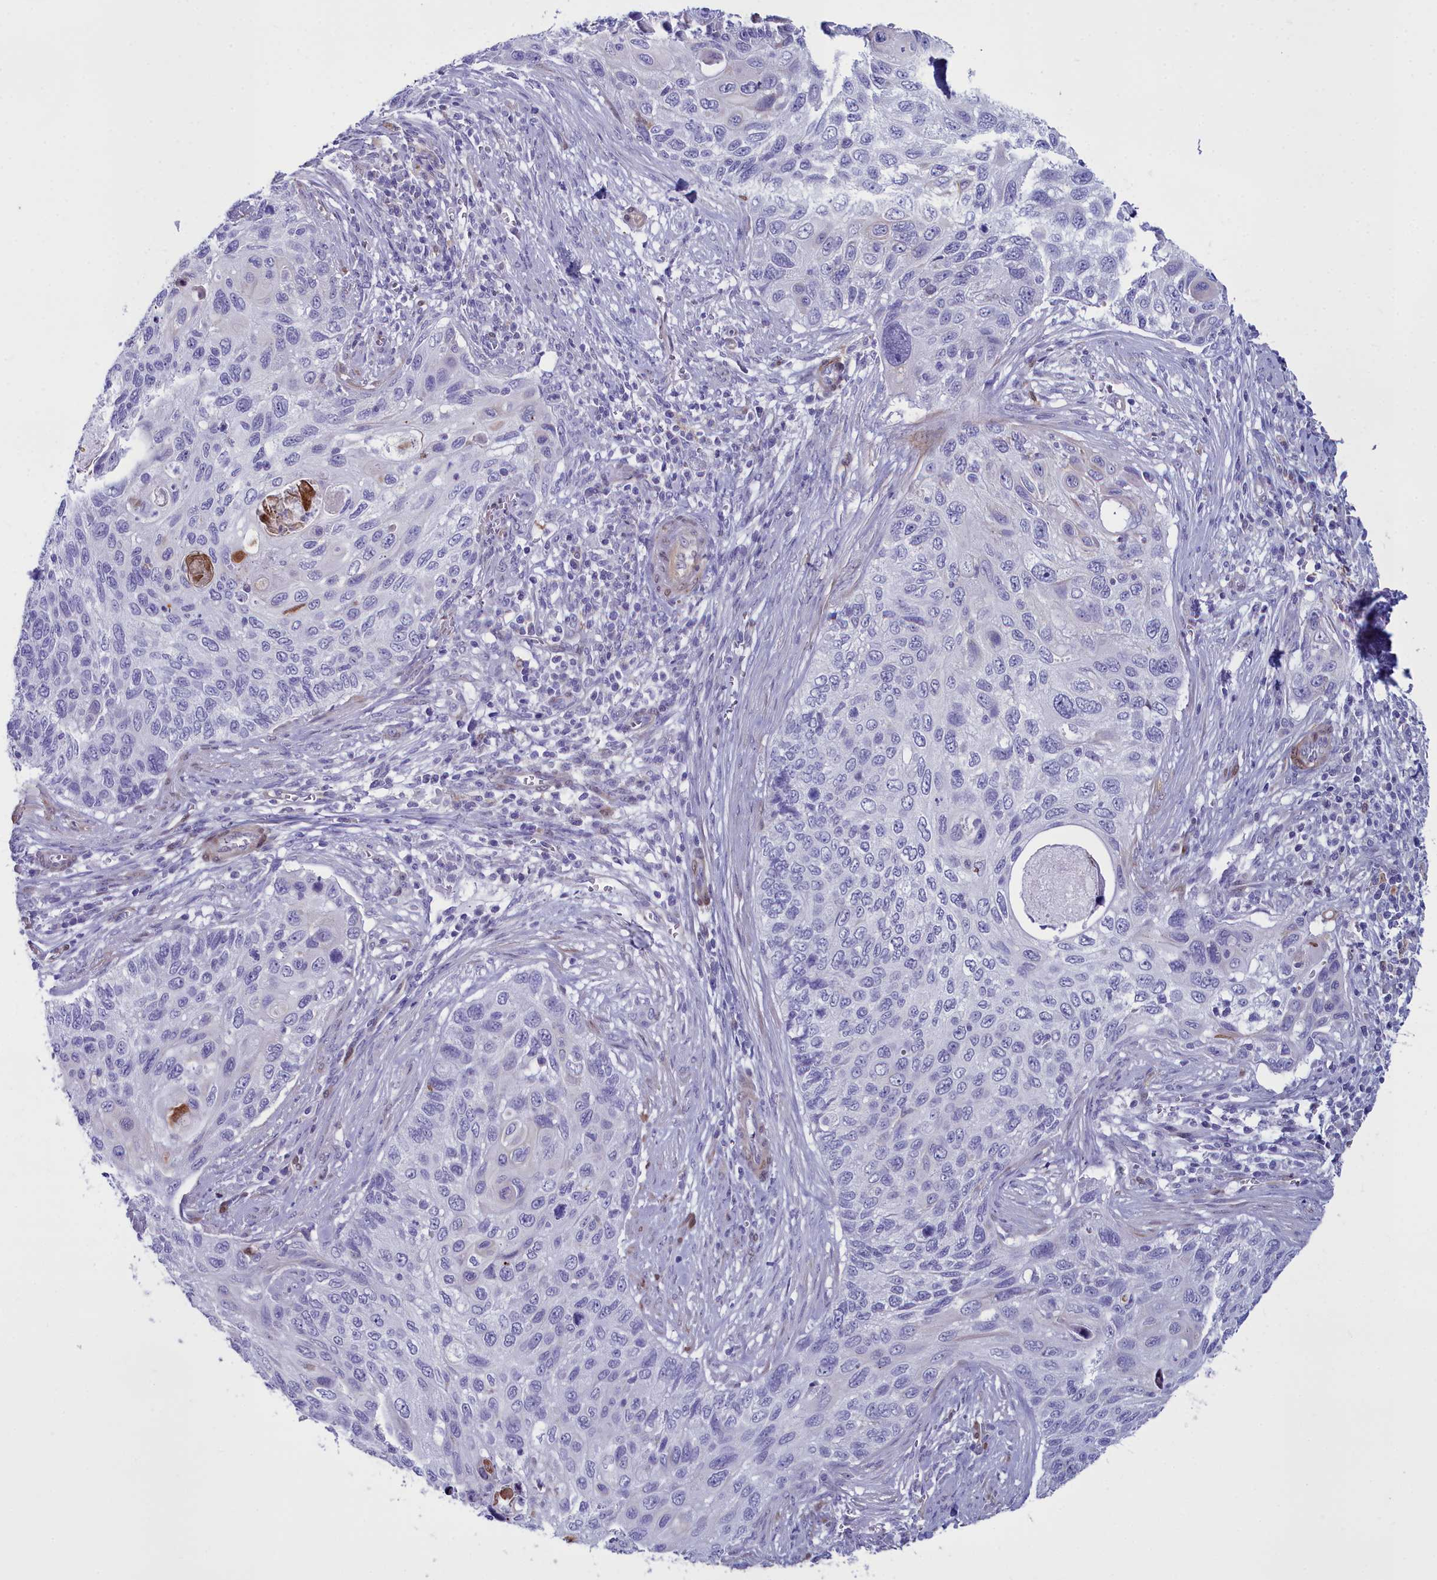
{"staining": {"intensity": "negative", "quantity": "none", "location": "none"}, "tissue": "cervical cancer", "cell_type": "Tumor cells", "image_type": "cancer", "snomed": [{"axis": "morphology", "description": "Squamous cell carcinoma, NOS"}, {"axis": "topography", "description": "Cervix"}], "caption": "This is a photomicrograph of immunohistochemistry staining of squamous cell carcinoma (cervical), which shows no expression in tumor cells.", "gene": "PPP1R14A", "patient": {"sex": "female", "age": 70}}